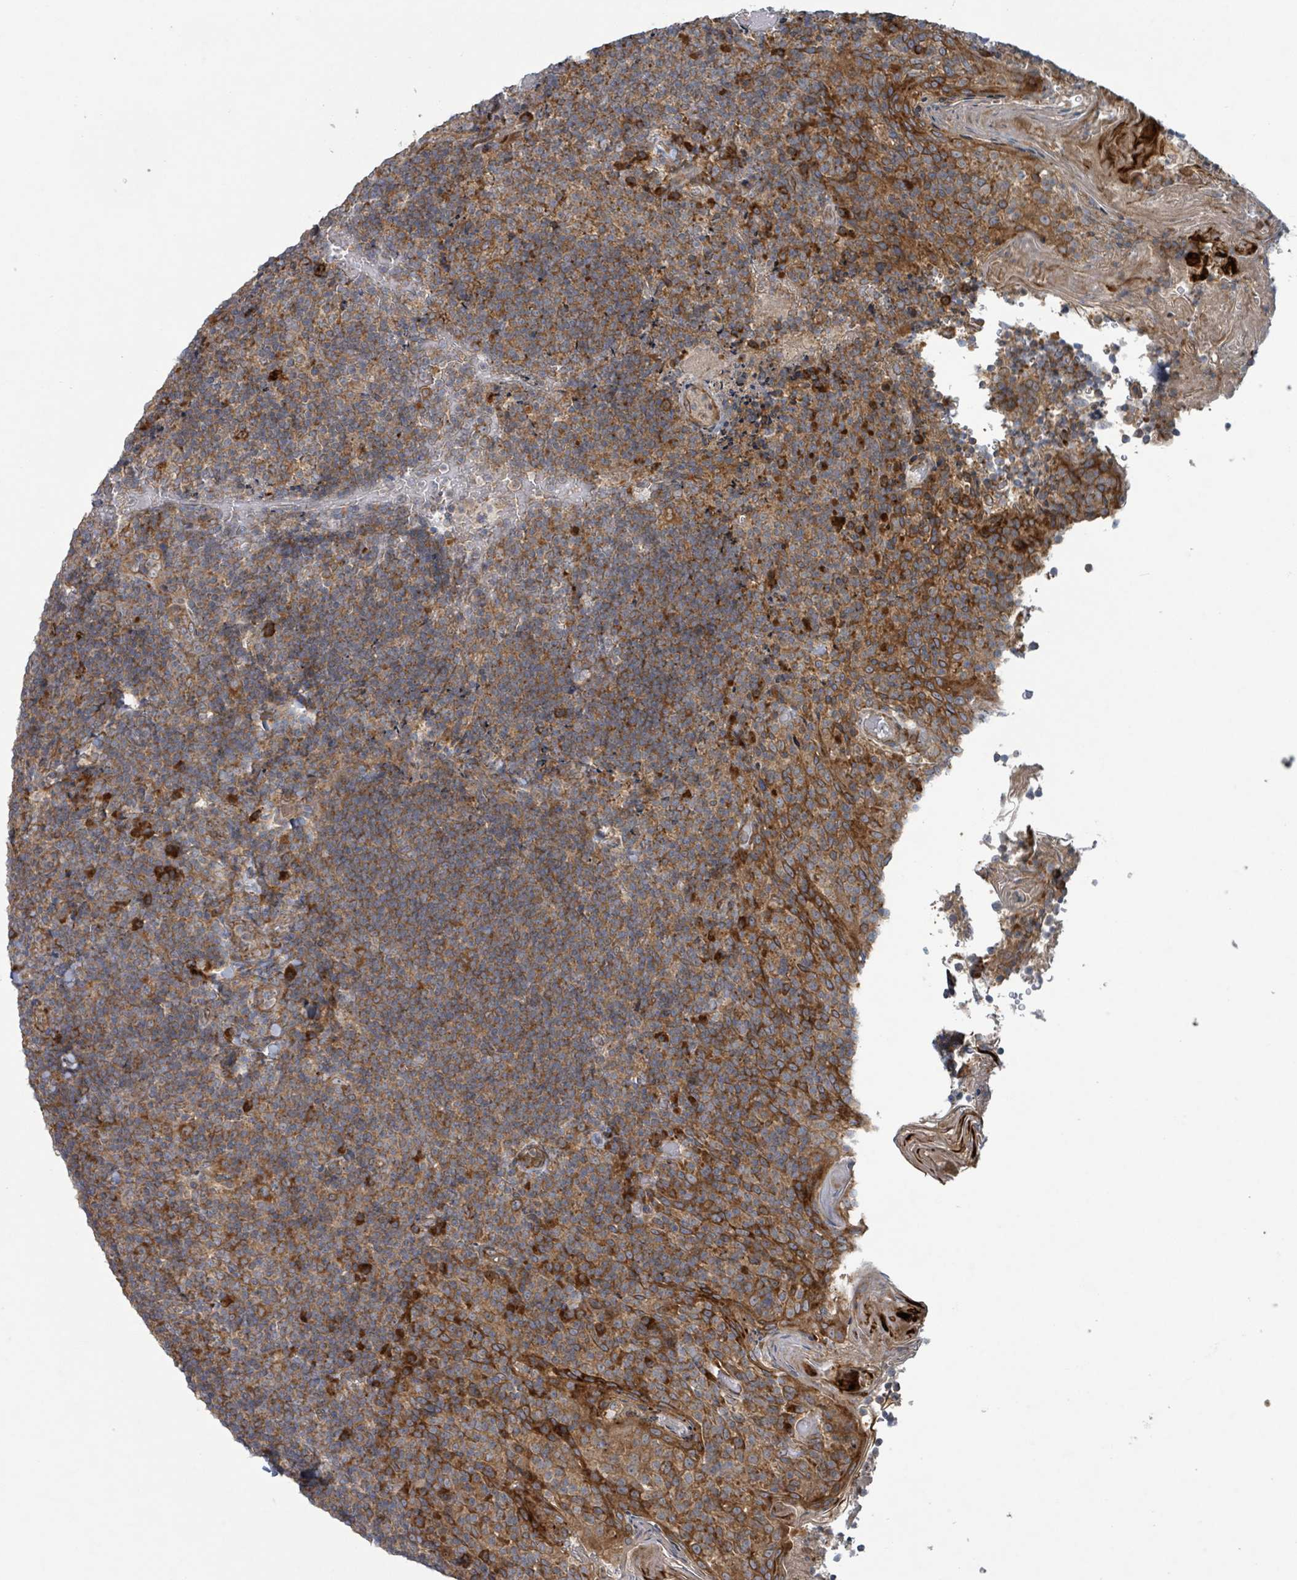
{"staining": {"intensity": "moderate", "quantity": ">75%", "location": "cytoplasmic/membranous"}, "tissue": "tonsil", "cell_type": "Germinal center cells", "image_type": "normal", "snomed": [{"axis": "morphology", "description": "Normal tissue, NOS"}, {"axis": "topography", "description": "Tonsil"}], "caption": "Protein staining of benign tonsil reveals moderate cytoplasmic/membranous staining in approximately >75% of germinal center cells. Using DAB (brown) and hematoxylin (blue) stains, captured at high magnification using brightfield microscopy.", "gene": "OR51E1", "patient": {"sex": "female", "age": 10}}